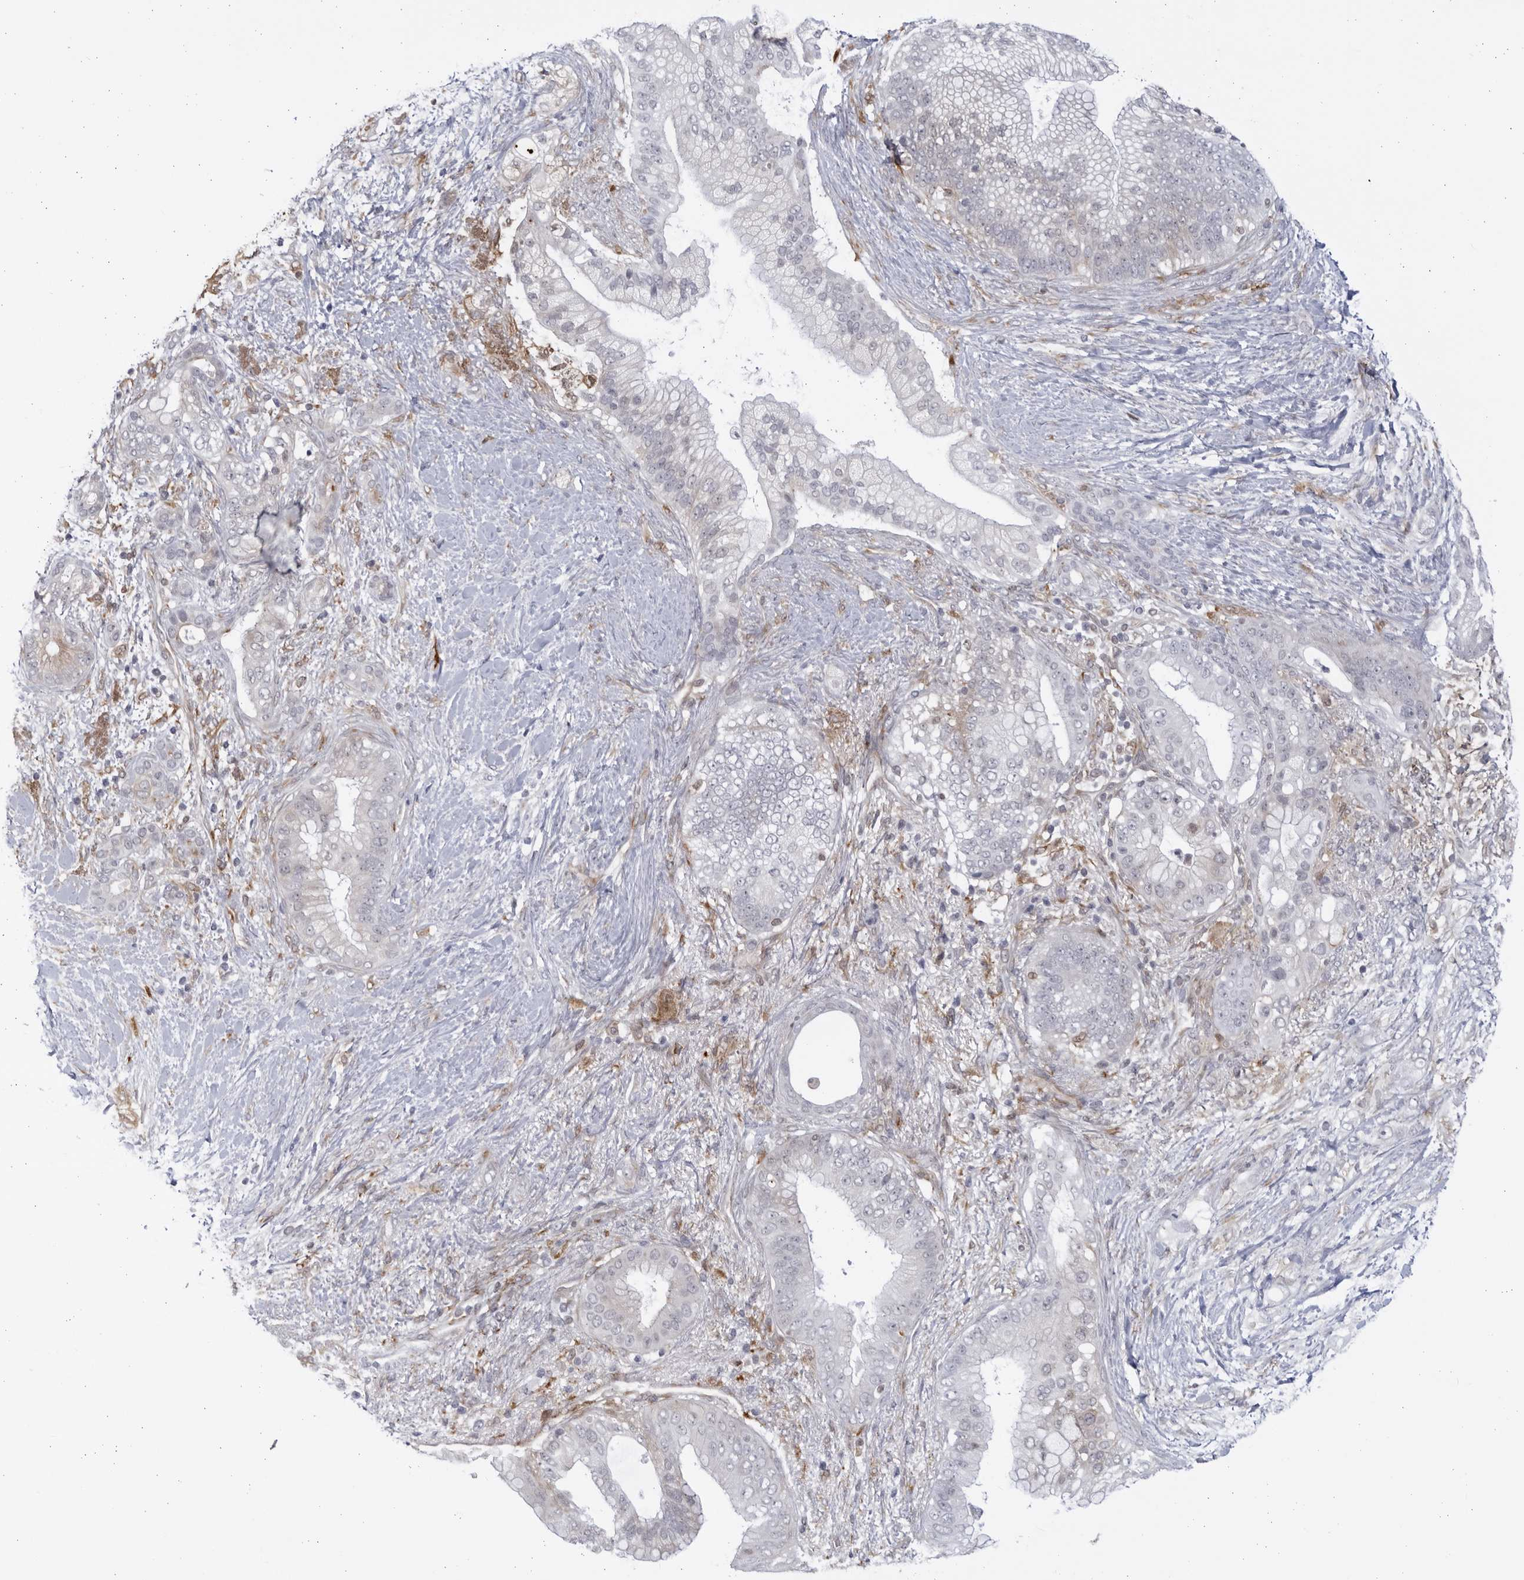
{"staining": {"intensity": "negative", "quantity": "none", "location": "none"}, "tissue": "pancreatic cancer", "cell_type": "Tumor cells", "image_type": "cancer", "snomed": [{"axis": "morphology", "description": "Adenocarcinoma, NOS"}, {"axis": "topography", "description": "Pancreas"}], "caption": "The image displays no staining of tumor cells in pancreatic adenocarcinoma.", "gene": "BMP2K", "patient": {"sex": "male", "age": 53}}